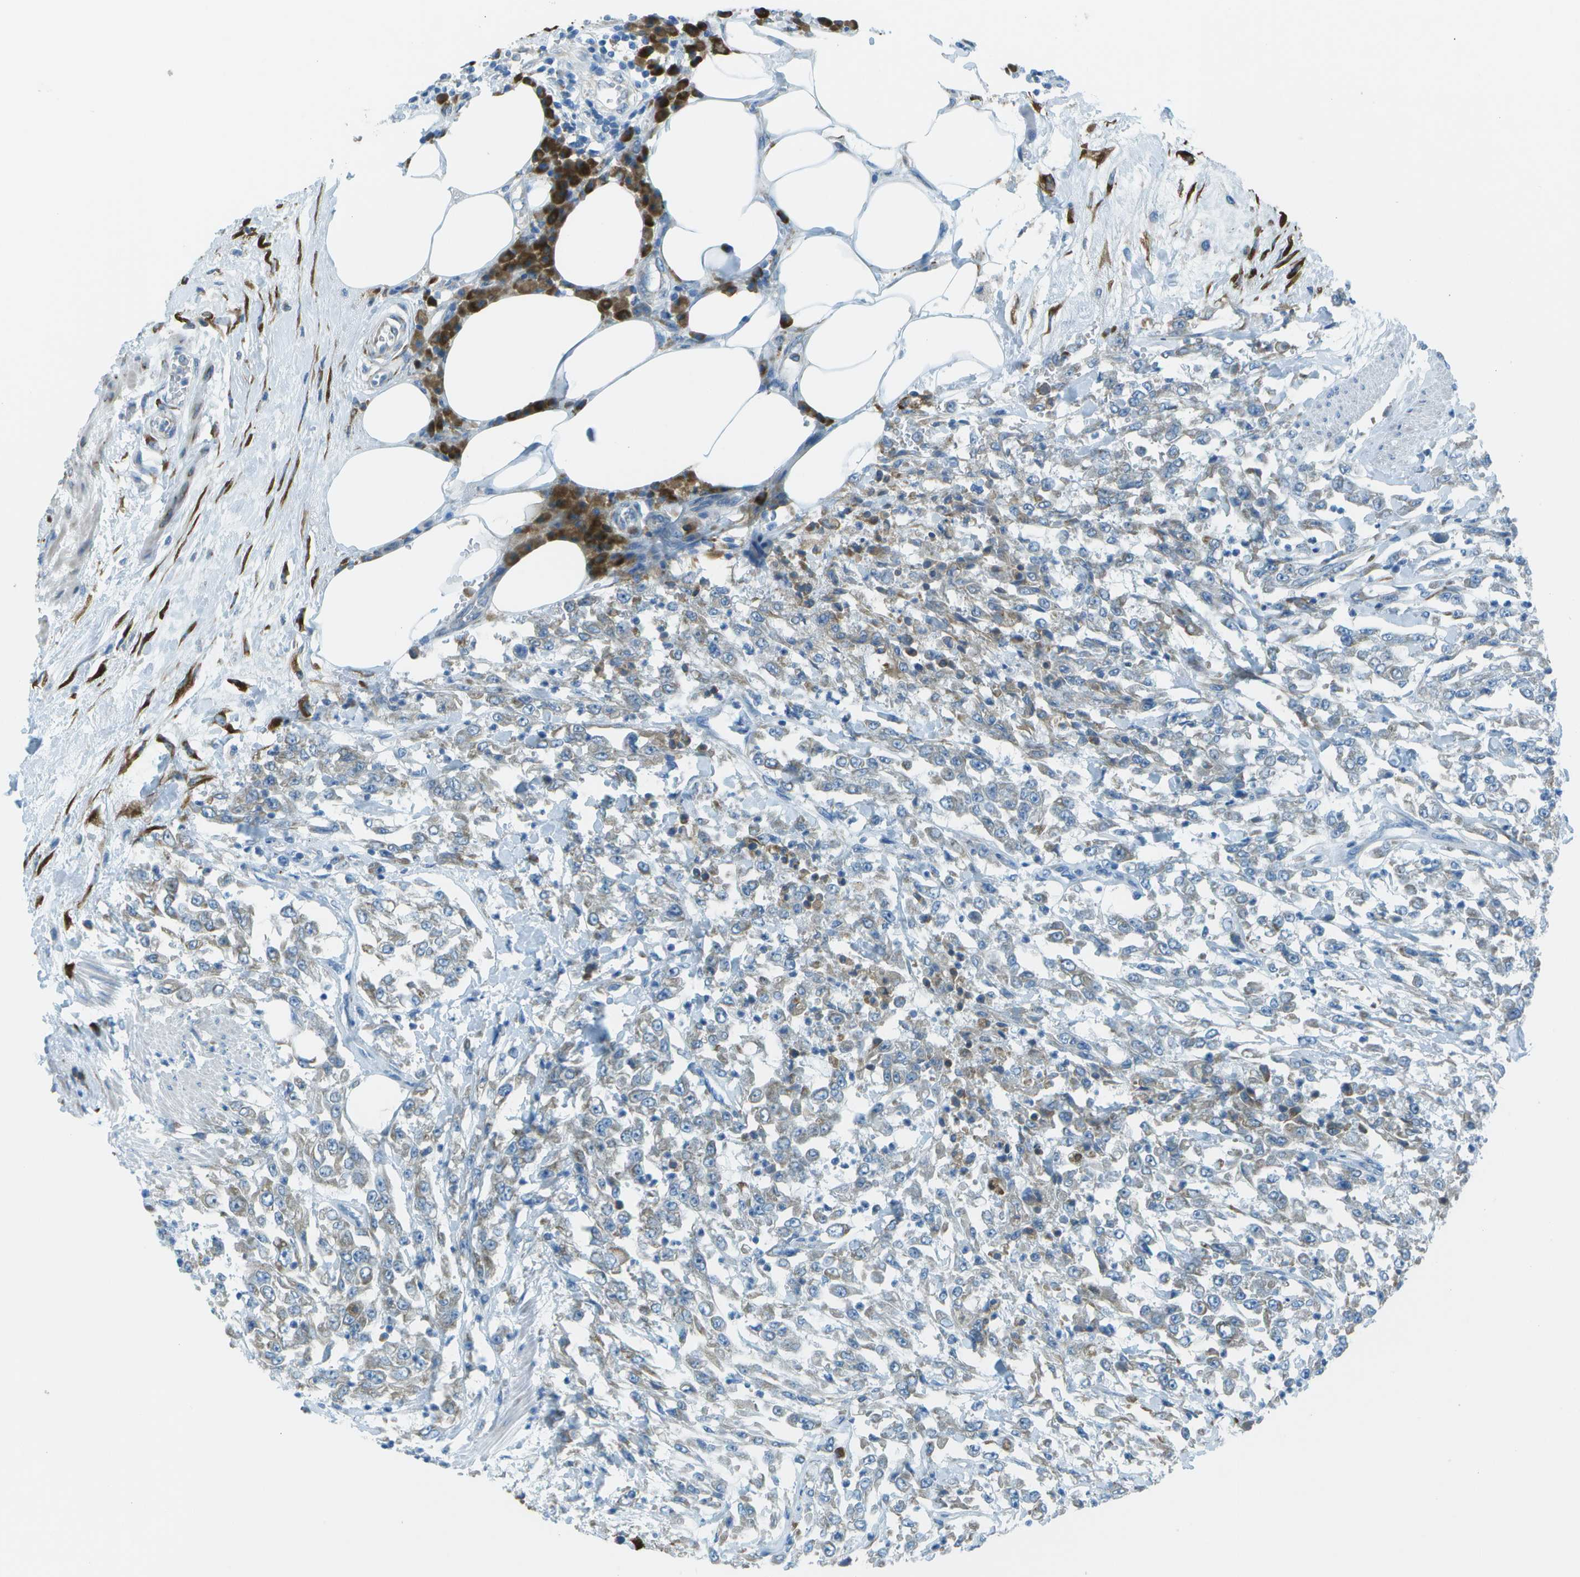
{"staining": {"intensity": "weak", "quantity": "25%-75%", "location": "cytoplasmic/membranous"}, "tissue": "urothelial cancer", "cell_type": "Tumor cells", "image_type": "cancer", "snomed": [{"axis": "morphology", "description": "Urothelial carcinoma, High grade"}, {"axis": "topography", "description": "Urinary bladder"}], "caption": "A histopathology image of urothelial carcinoma (high-grade) stained for a protein exhibits weak cytoplasmic/membranous brown staining in tumor cells.", "gene": "KCTD3", "patient": {"sex": "male", "age": 46}}